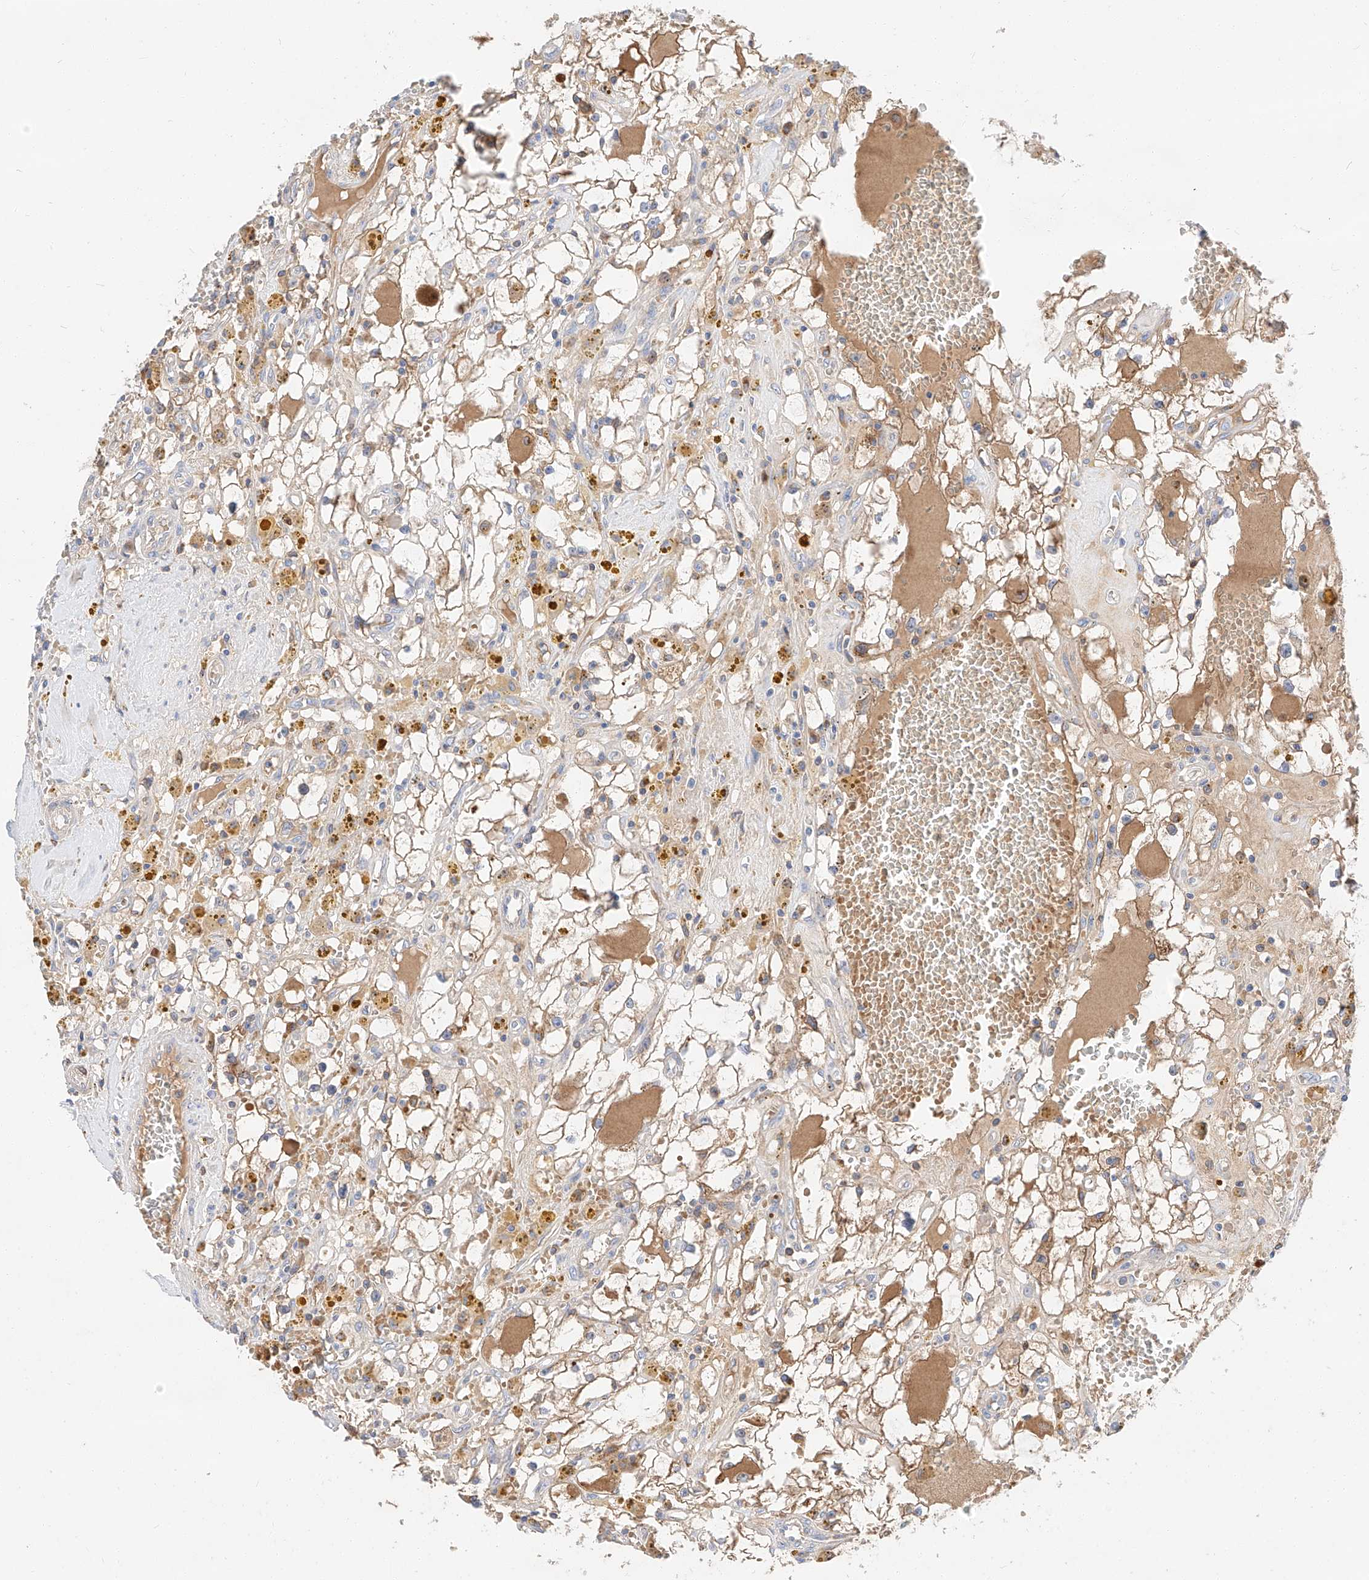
{"staining": {"intensity": "moderate", "quantity": "25%-75%", "location": "cytoplasmic/membranous"}, "tissue": "renal cancer", "cell_type": "Tumor cells", "image_type": "cancer", "snomed": [{"axis": "morphology", "description": "Adenocarcinoma, NOS"}, {"axis": "topography", "description": "Kidney"}], "caption": "Adenocarcinoma (renal) tissue reveals moderate cytoplasmic/membranous staining in approximately 25%-75% of tumor cells, visualized by immunohistochemistry.", "gene": "MAP7", "patient": {"sex": "male", "age": 56}}